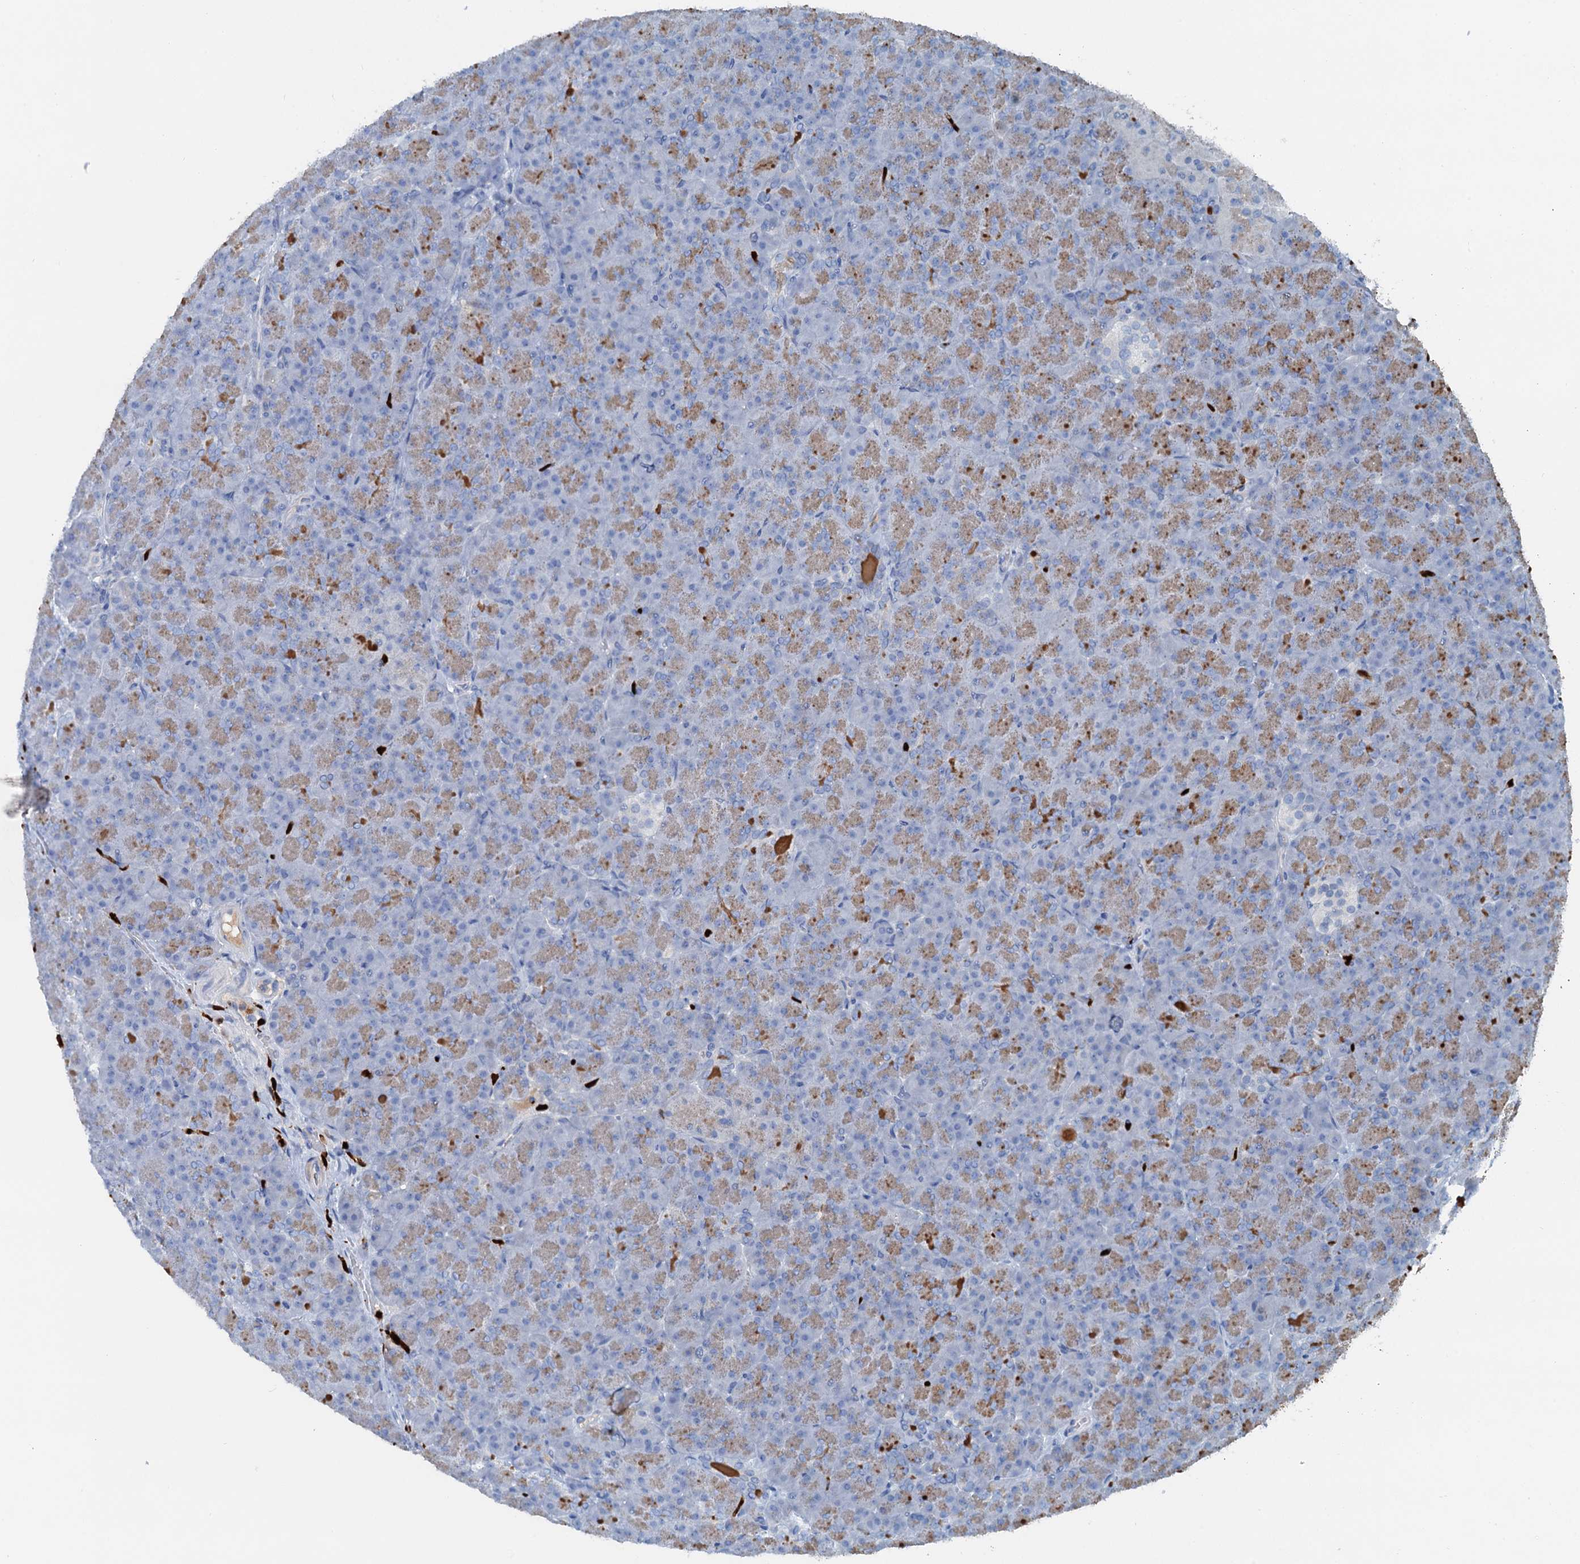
{"staining": {"intensity": "weak", "quantity": "25%-75%", "location": "cytoplasmic/membranous"}, "tissue": "pancreas", "cell_type": "Exocrine glandular cells", "image_type": "normal", "snomed": [{"axis": "morphology", "description": "Normal tissue, NOS"}, {"axis": "topography", "description": "Pancreas"}], "caption": "This micrograph exhibits immunohistochemistry (IHC) staining of benign pancreas, with low weak cytoplasmic/membranous staining in approximately 25%-75% of exocrine glandular cells.", "gene": "OTOA", "patient": {"sex": "male", "age": 36}}